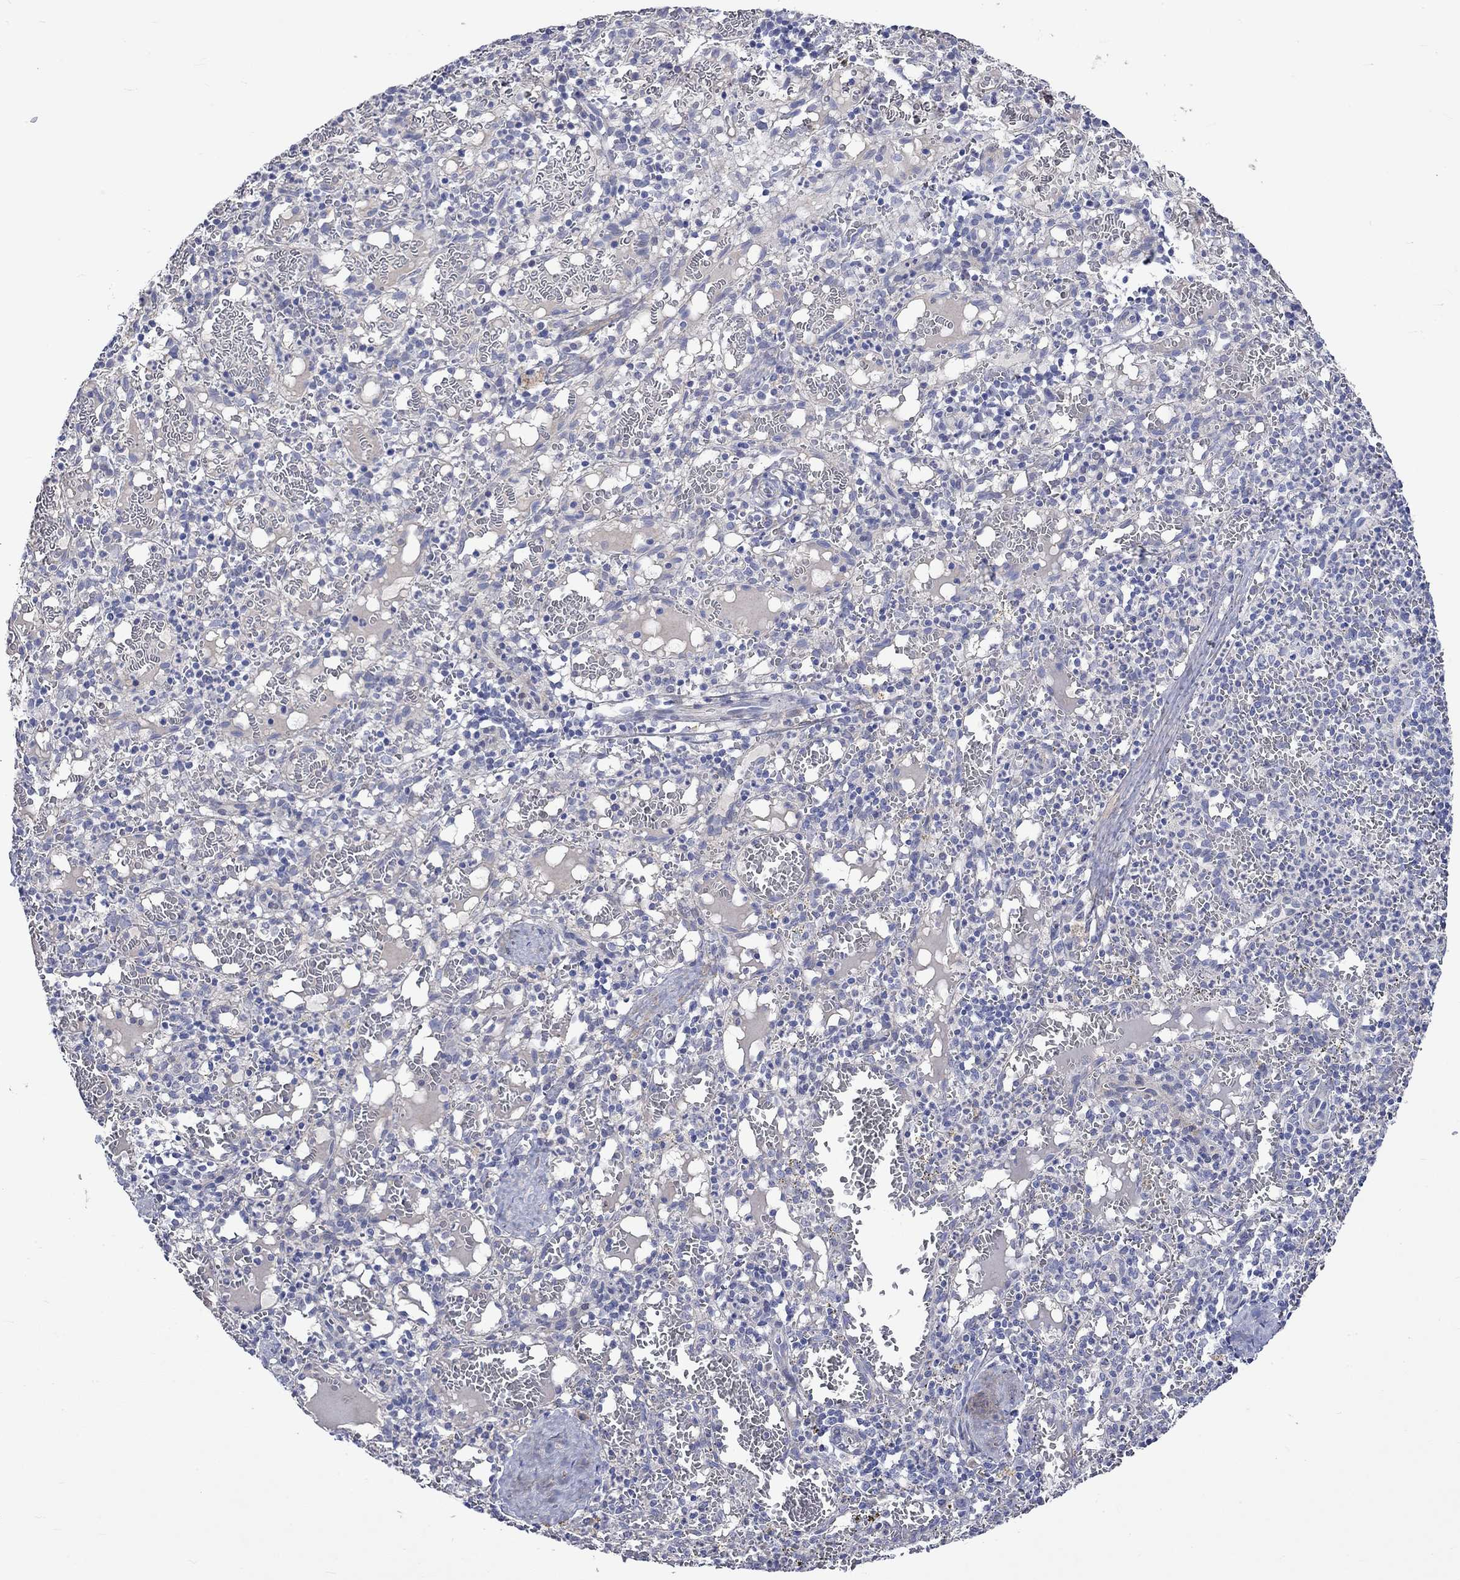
{"staining": {"intensity": "negative", "quantity": "none", "location": "none"}, "tissue": "spleen", "cell_type": "Cells in red pulp", "image_type": "normal", "snomed": [{"axis": "morphology", "description": "Normal tissue, NOS"}, {"axis": "topography", "description": "Spleen"}], "caption": "The photomicrograph demonstrates no staining of cells in red pulp in normal spleen.", "gene": "CRYAB", "patient": {"sex": "male", "age": 11}}